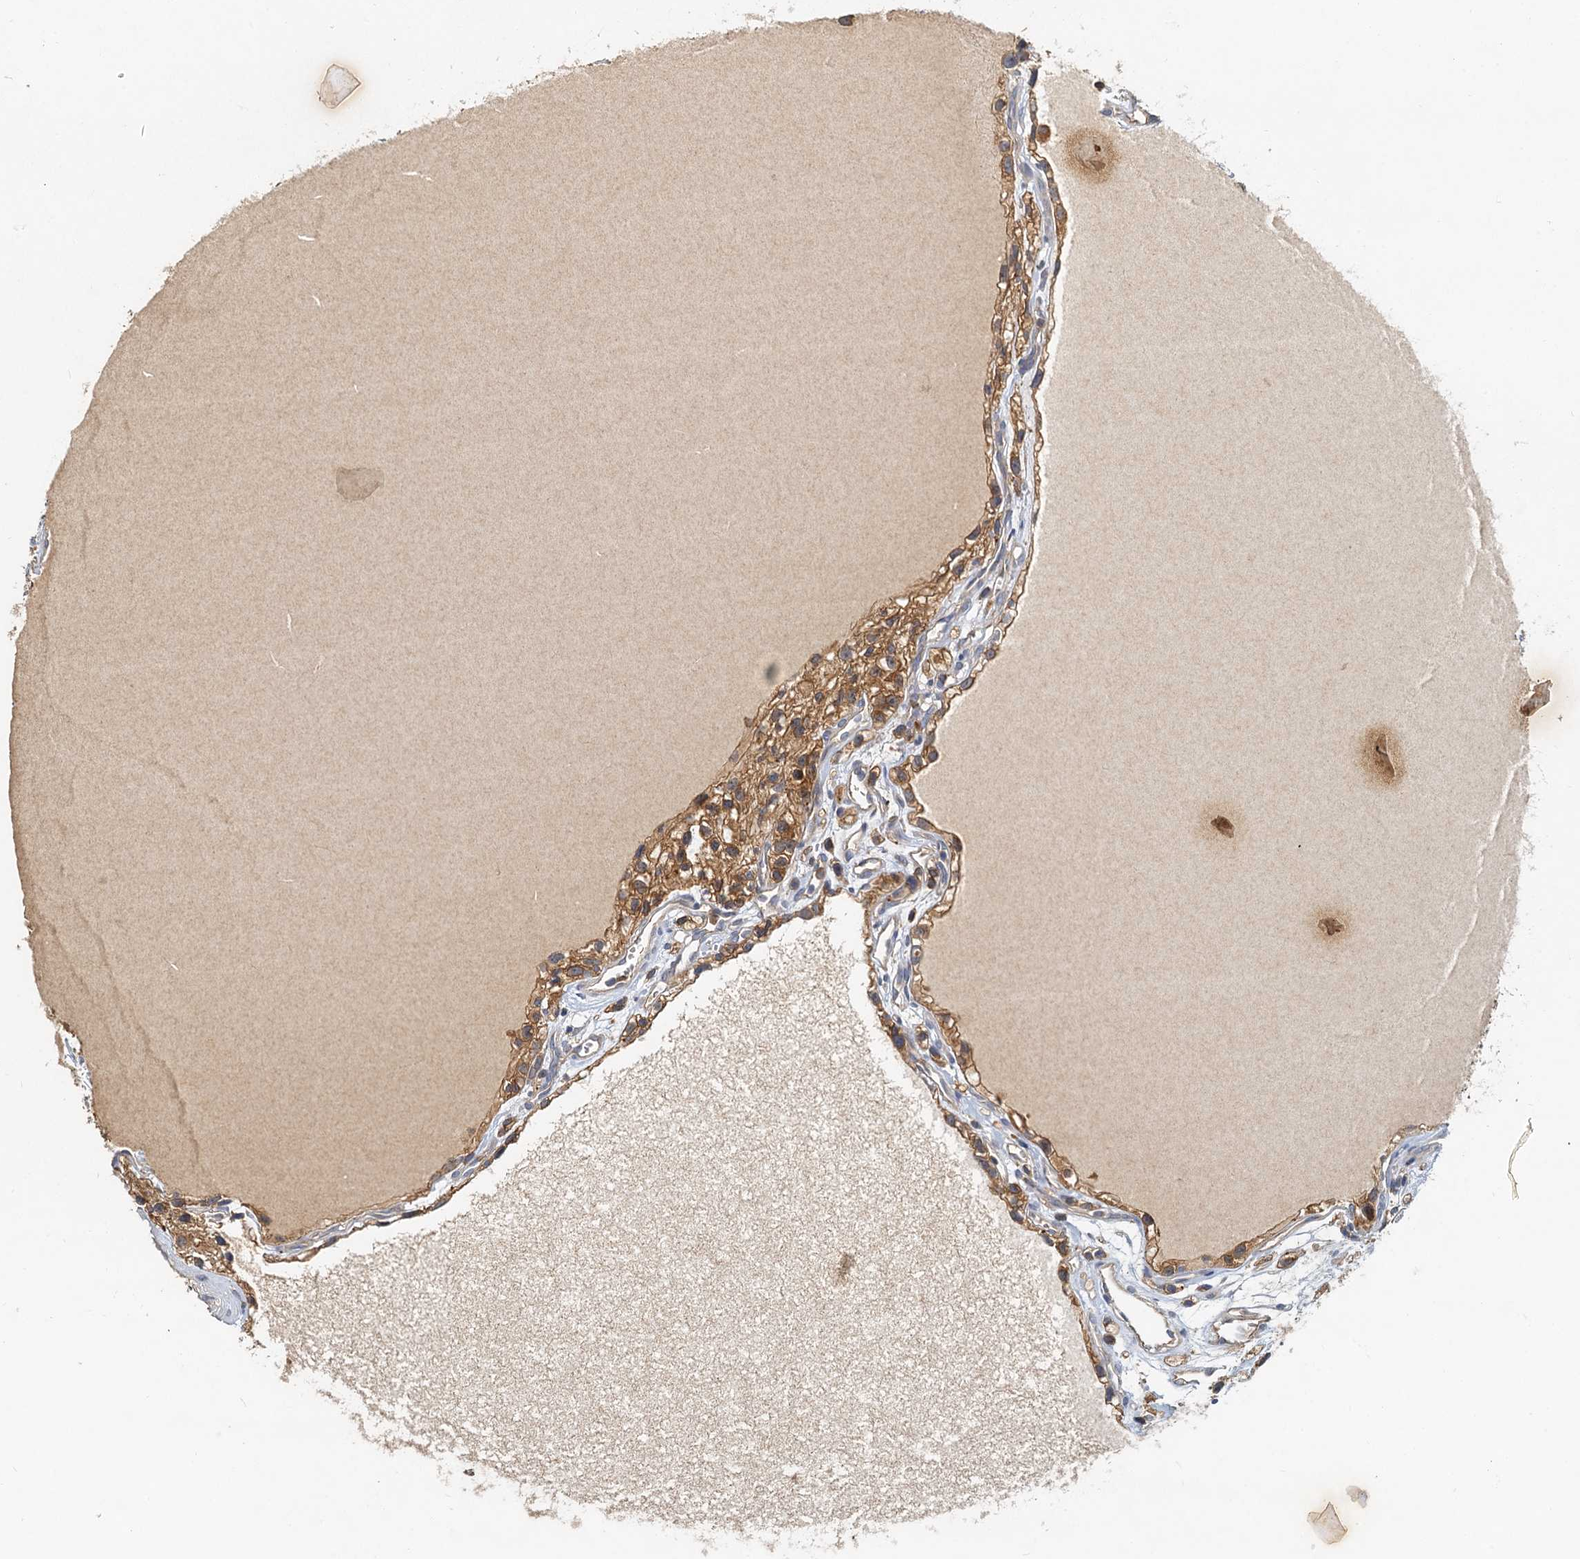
{"staining": {"intensity": "strong", "quantity": ">75%", "location": "cytoplasmic/membranous"}, "tissue": "renal cancer", "cell_type": "Tumor cells", "image_type": "cancer", "snomed": [{"axis": "morphology", "description": "Adenocarcinoma, NOS"}, {"axis": "topography", "description": "Kidney"}], "caption": "Immunohistochemical staining of adenocarcinoma (renal) shows strong cytoplasmic/membranous protein staining in approximately >75% of tumor cells. Immunohistochemistry stains the protein in brown and the nuclei are stained blue.", "gene": "TOLLIP", "patient": {"sex": "female", "age": 57}}